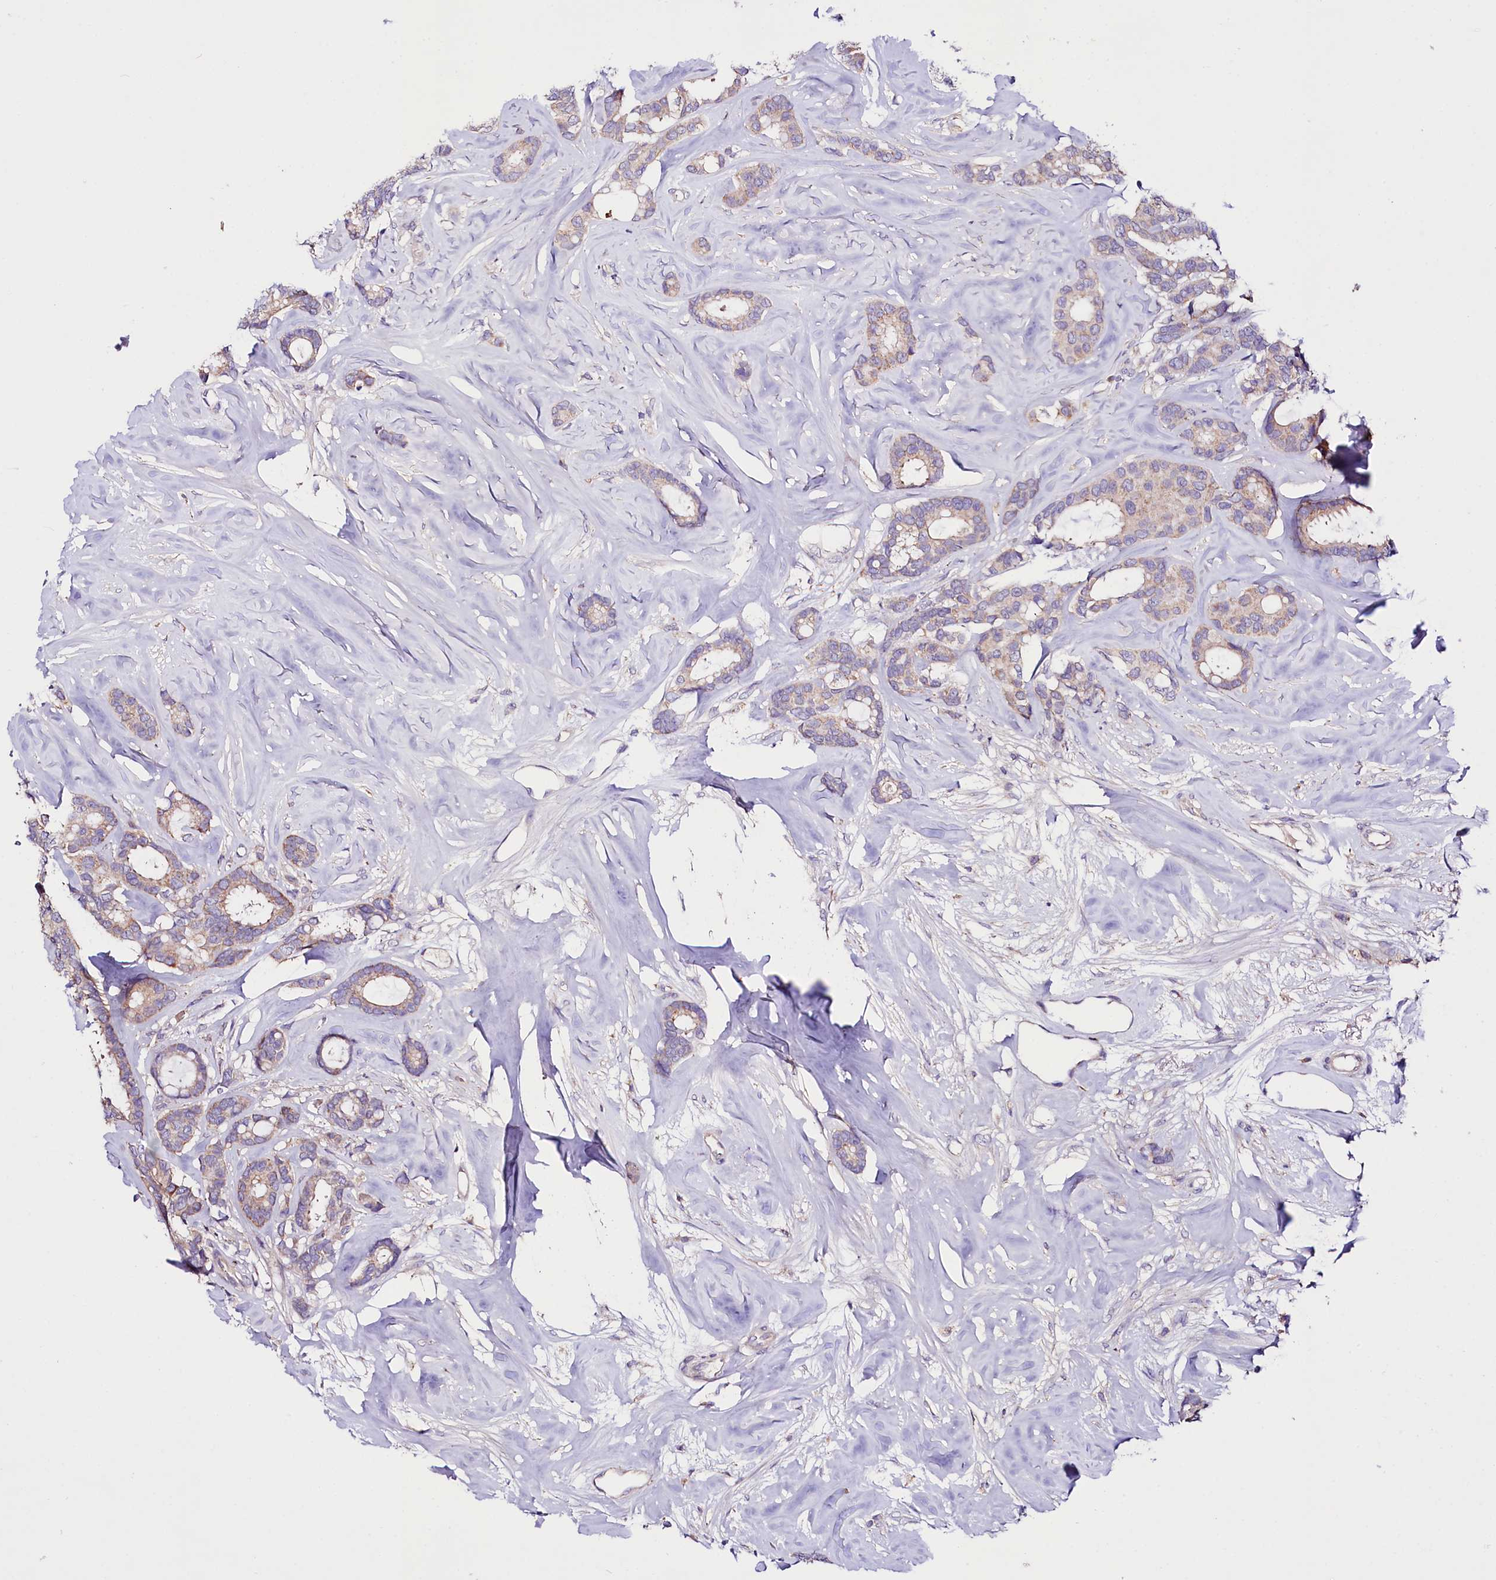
{"staining": {"intensity": "weak", "quantity": "<25%", "location": "cytoplasmic/membranous"}, "tissue": "breast cancer", "cell_type": "Tumor cells", "image_type": "cancer", "snomed": [{"axis": "morphology", "description": "Duct carcinoma"}, {"axis": "topography", "description": "Breast"}], "caption": "Tumor cells are negative for protein expression in human breast intraductal carcinoma.", "gene": "ZNF45", "patient": {"sex": "female", "age": 87}}